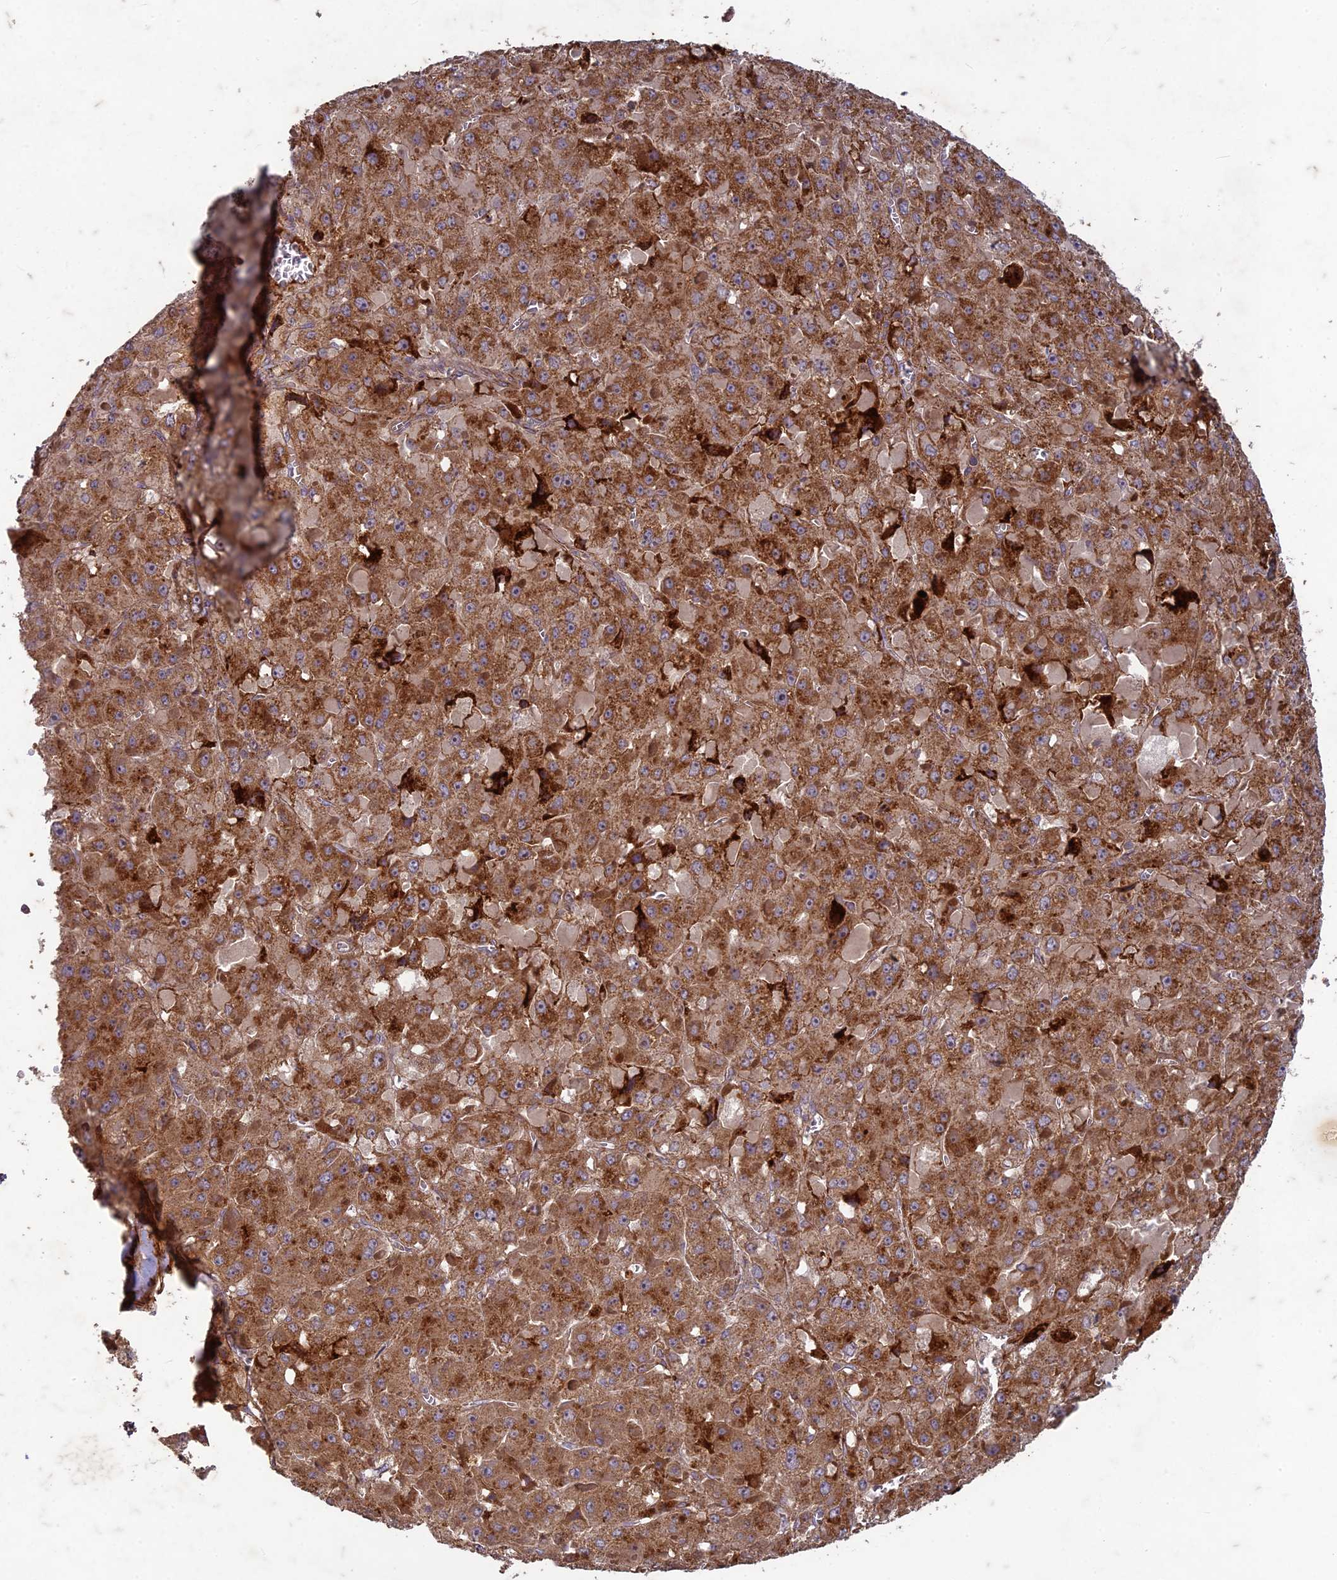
{"staining": {"intensity": "strong", "quantity": ">75%", "location": "cytoplasmic/membranous"}, "tissue": "liver cancer", "cell_type": "Tumor cells", "image_type": "cancer", "snomed": [{"axis": "morphology", "description": "Carcinoma, Hepatocellular, NOS"}, {"axis": "topography", "description": "Liver"}], "caption": "Liver cancer tissue exhibits strong cytoplasmic/membranous expression in about >75% of tumor cells, visualized by immunohistochemistry.", "gene": "TCF25", "patient": {"sex": "female", "age": 73}}